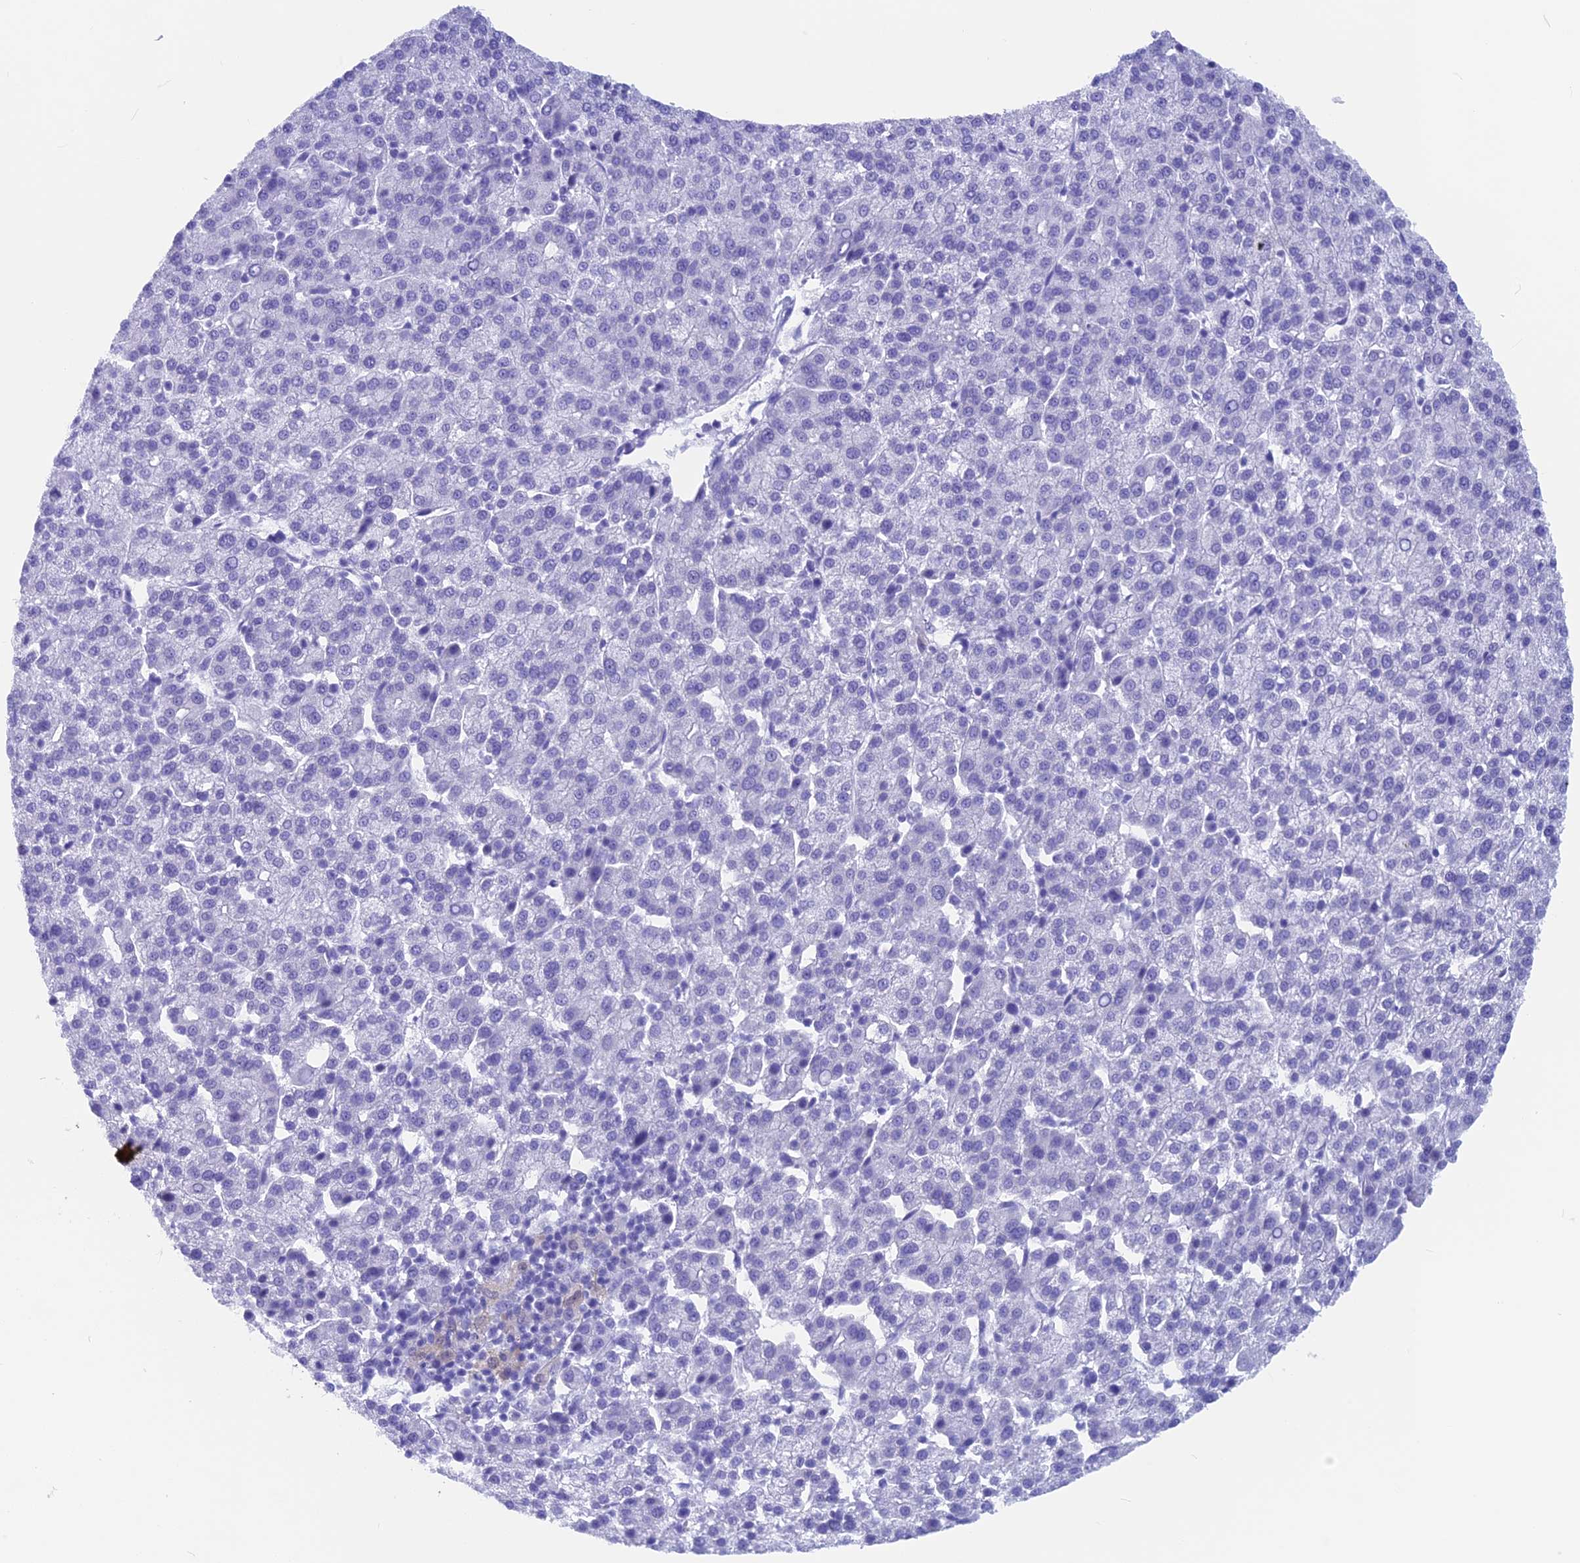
{"staining": {"intensity": "negative", "quantity": "none", "location": "none"}, "tissue": "liver cancer", "cell_type": "Tumor cells", "image_type": "cancer", "snomed": [{"axis": "morphology", "description": "Carcinoma, Hepatocellular, NOS"}, {"axis": "topography", "description": "Liver"}], "caption": "Immunohistochemistry image of neoplastic tissue: liver hepatocellular carcinoma stained with DAB (3,3'-diaminobenzidine) demonstrates no significant protein expression in tumor cells.", "gene": "SNTN", "patient": {"sex": "female", "age": 58}}